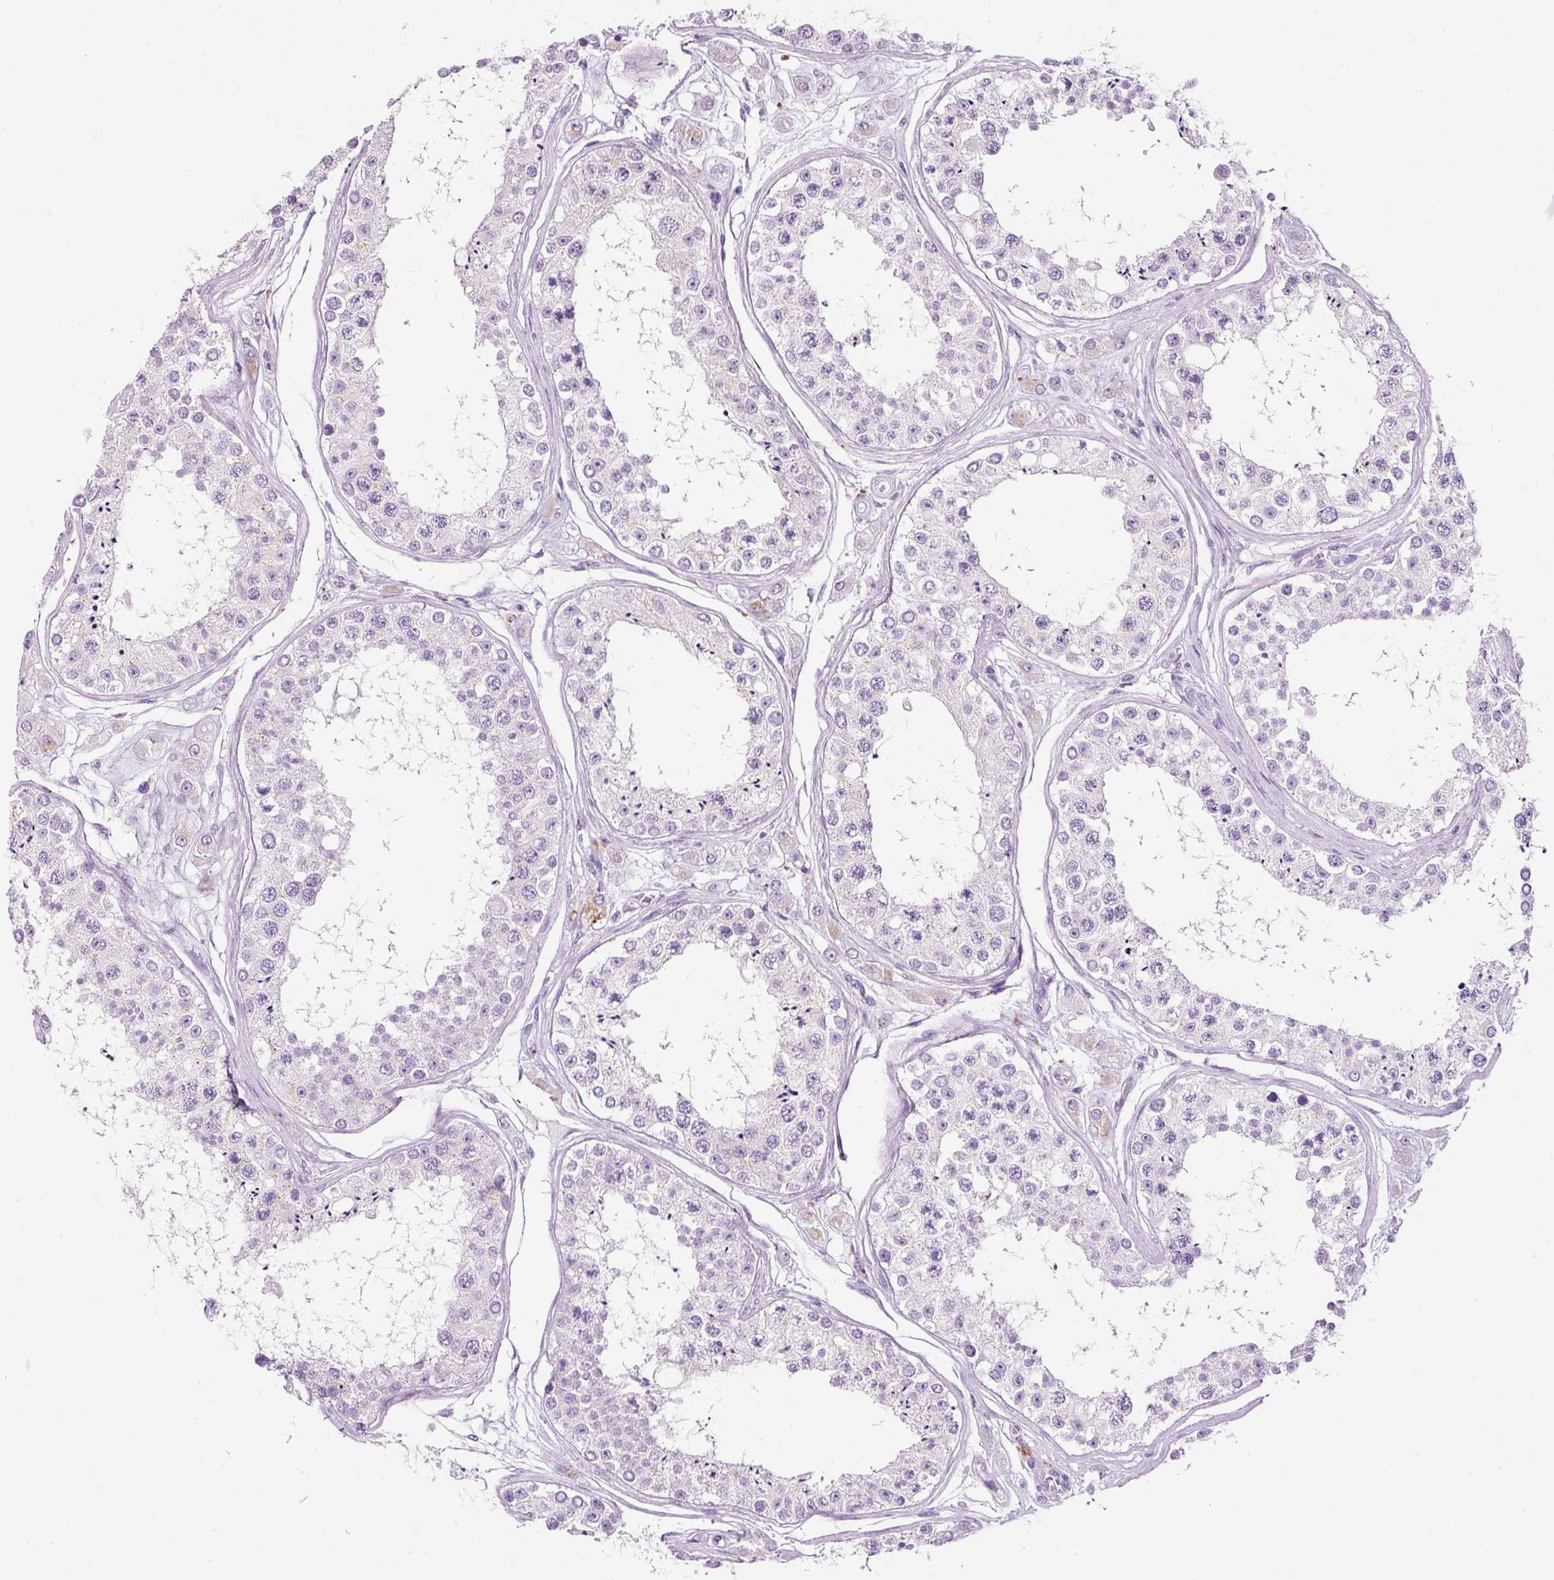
{"staining": {"intensity": "weak", "quantity": "<25%", "location": "cytoplasmic/membranous"}, "tissue": "testis", "cell_type": "Cells in seminiferous ducts", "image_type": "normal", "snomed": [{"axis": "morphology", "description": "Normal tissue, NOS"}, {"axis": "topography", "description": "Testis"}], "caption": "Testis stained for a protein using immunohistochemistry (IHC) exhibits no expression cells in seminiferous ducts.", "gene": "ZNF639", "patient": {"sex": "male", "age": 25}}